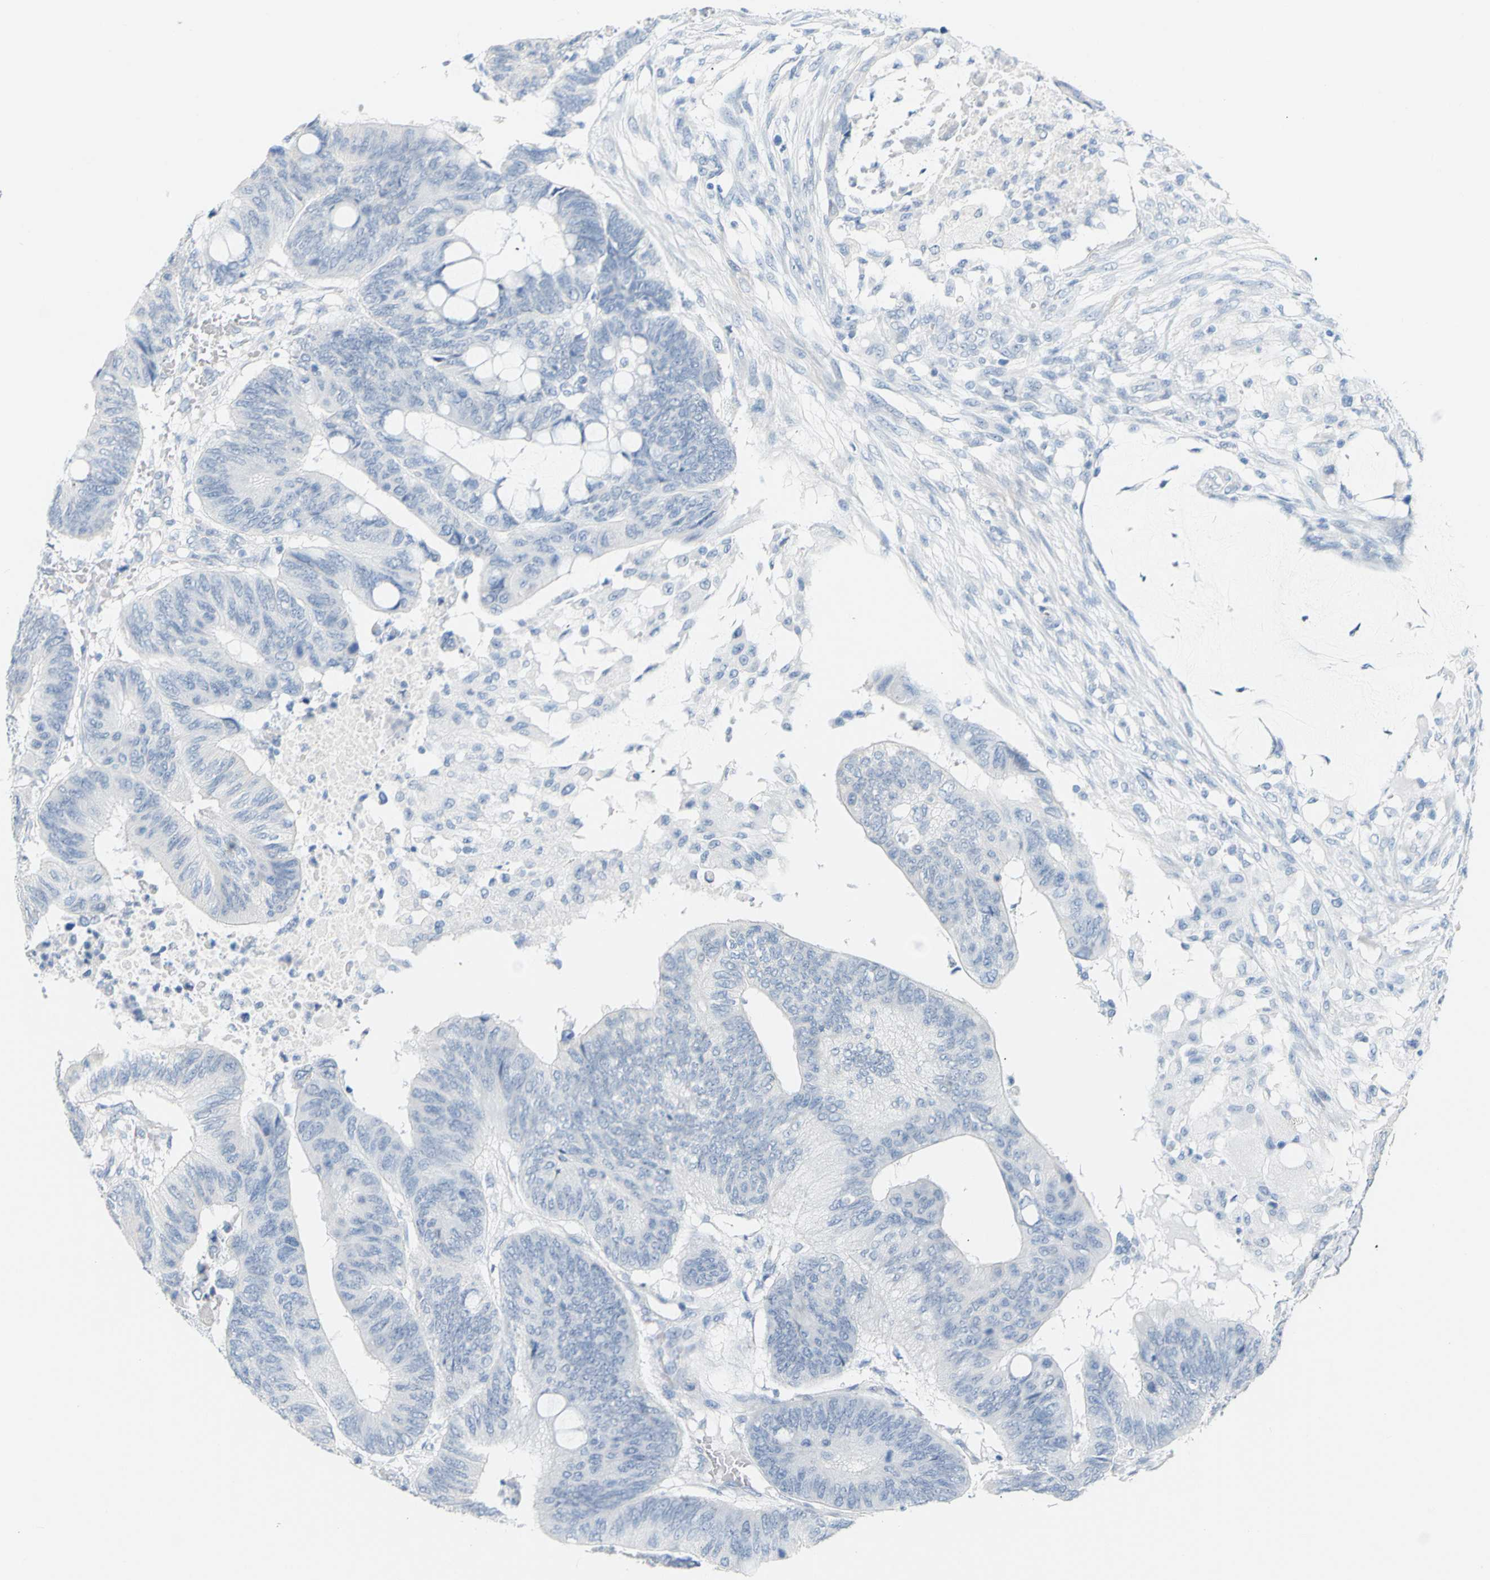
{"staining": {"intensity": "negative", "quantity": "none", "location": "none"}, "tissue": "colorectal cancer", "cell_type": "Tumor cells", "image_type": "cancer", "snomed": [{"axis": "morphology", "description": "Normal tissue, NOS"}, {"axis": "morphology", "description": "Adenocarcinoma, NOS"}, {"axis": "topography", "description": "Rectum"}, {"axis": "topography", "description": "Peripheral nerve tissue"}], "caption": "Human colorectal cancer stained for a protein using IHC displays no staining in tumor cells.", "gene": "OPN1SW", "patient": {"sex": "male", "age": 92}}